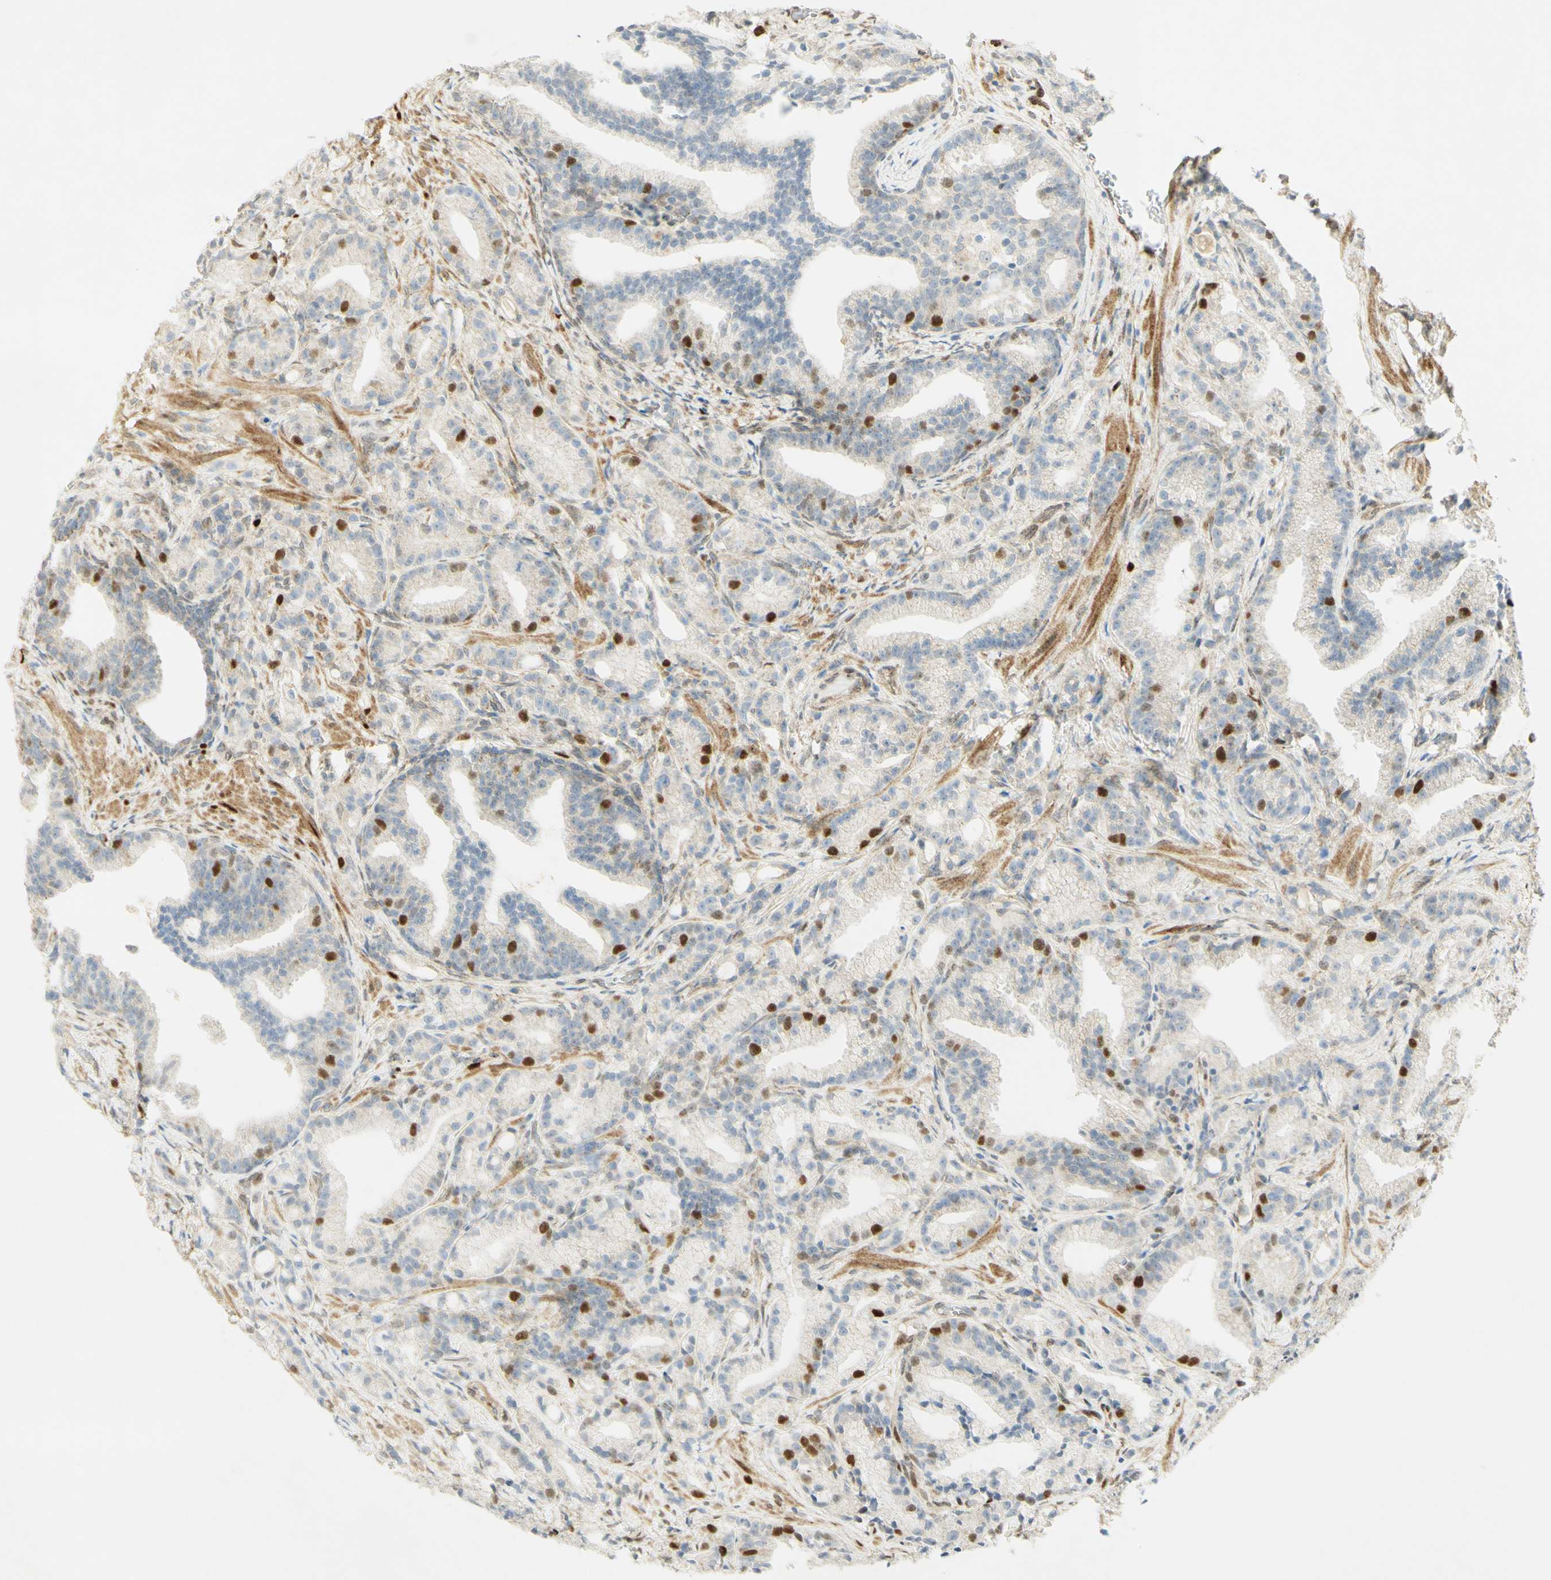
{"staining": {"intensity": "strong", "quantity": "<25%", "location": "nuclear"}, "tissue": "prostate cancer", "cell_type": "Tumor cells", "image_type": "cancer", "snomed": [{"axis": "morphology", "description": "Adenocarcinoma, Low grade"}, {"axis": "topography", "description": "Prostate"}], "caption": "Protein expression analysis of human low-grade adenocarcinoma (prostate) reveals strong nuclear expression in approximately <25% of tumor cells.", "gene": "E2F1", "patient": {"sex": "male", "age": 89}}